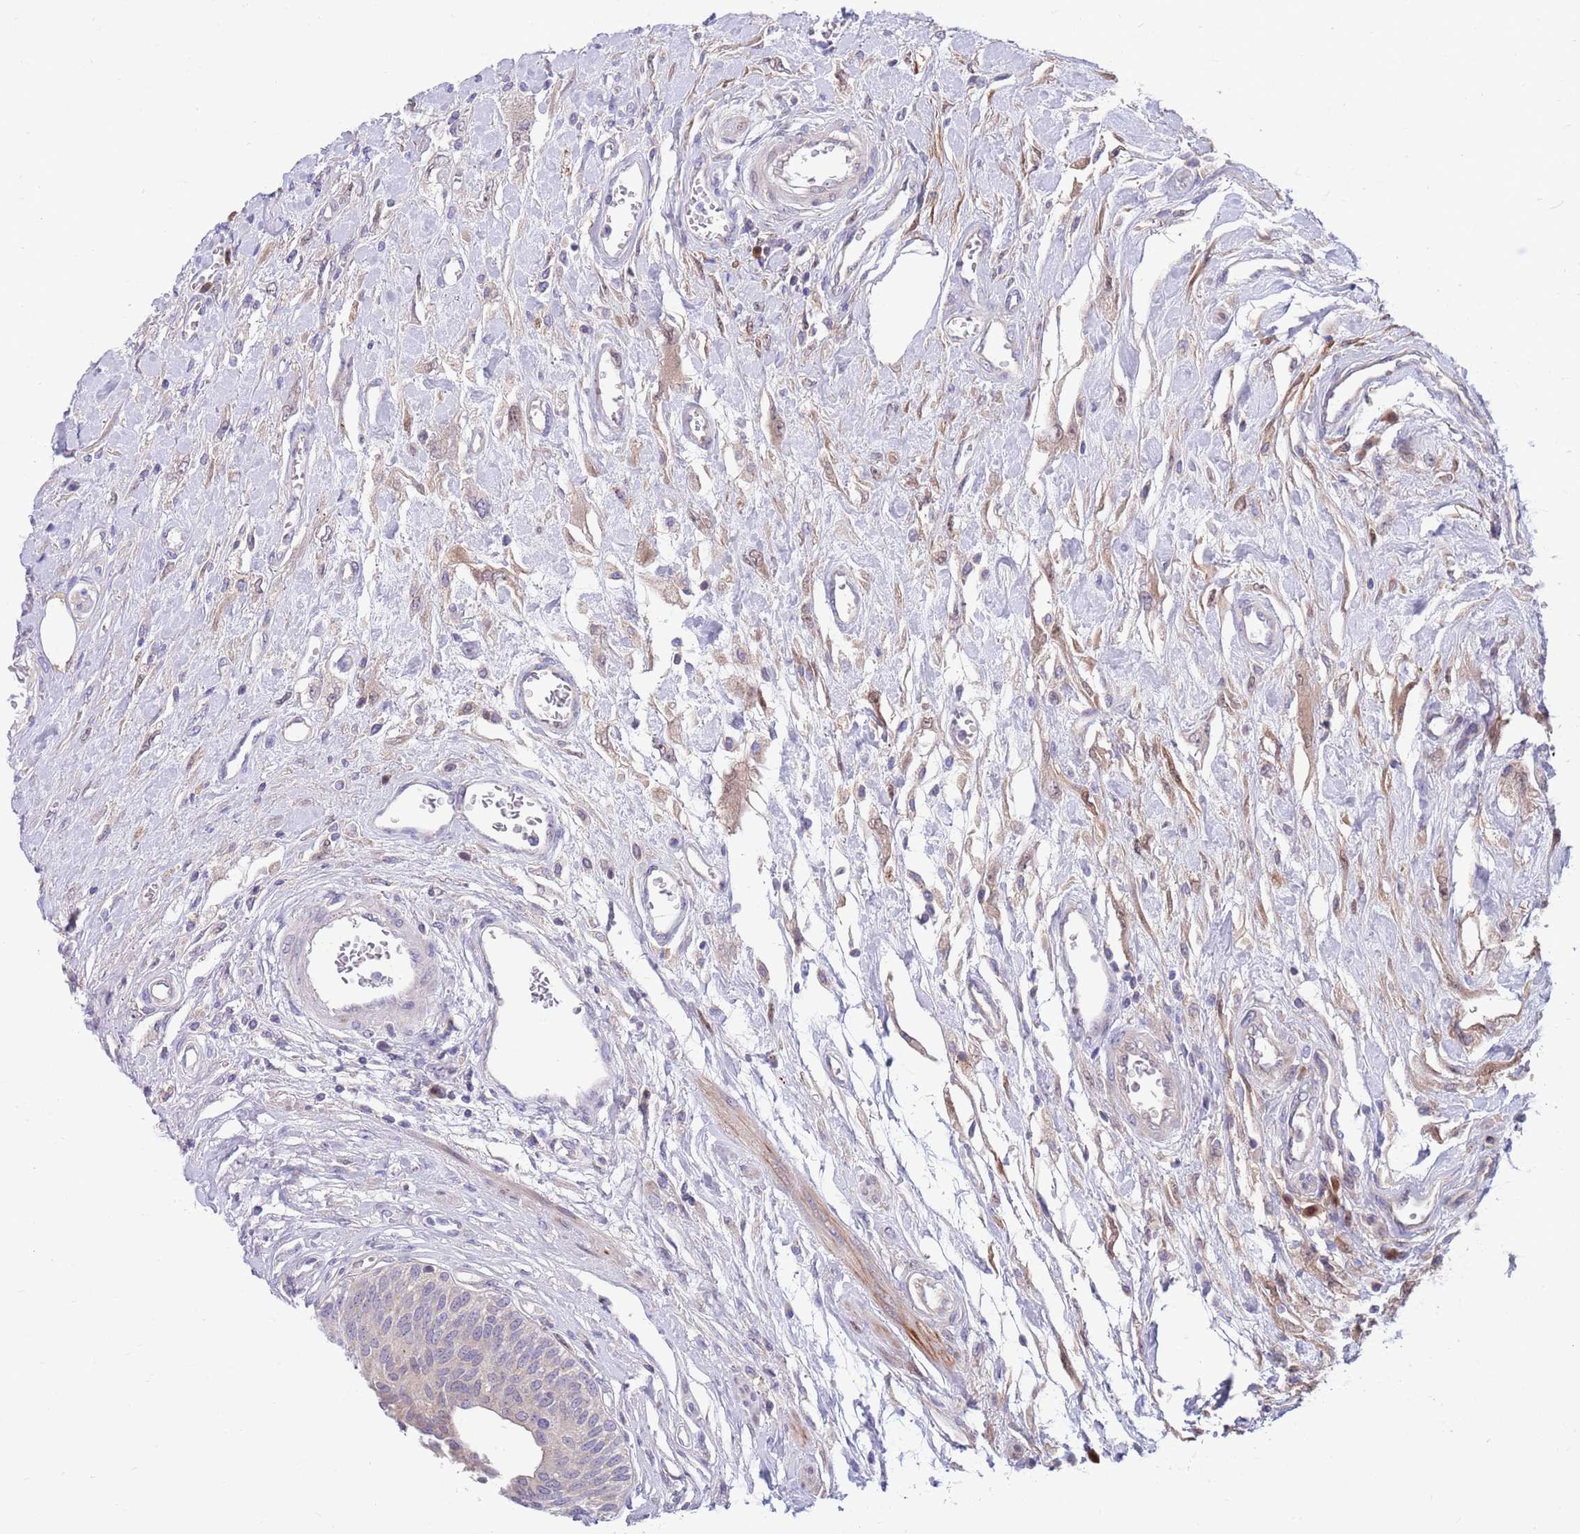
{"staining": {"intensity": "negative", "quantity": "none", "location": "none"}, "tissue": "urothelial cancer", "cell_type": "Tumor cells", "image_type": "cancer", "snomed": [{"axis": "morphology", "description": "Urothelial carcinoma, High grade"}, {"axis": "topography", "description": "Urinary bladder"}], "caption": "Immunohistochemistry (IHC) image of human urothelial cancer stained for a protein (brown), which shows no positivity in tumor cells. (DAB (3,3'-diaminobenzidine) immunohistochemistry visualized using brightfield microscopy, high magnification).", "gene": "KLHL29", "patient": {"sex": "female", "age": 79}}